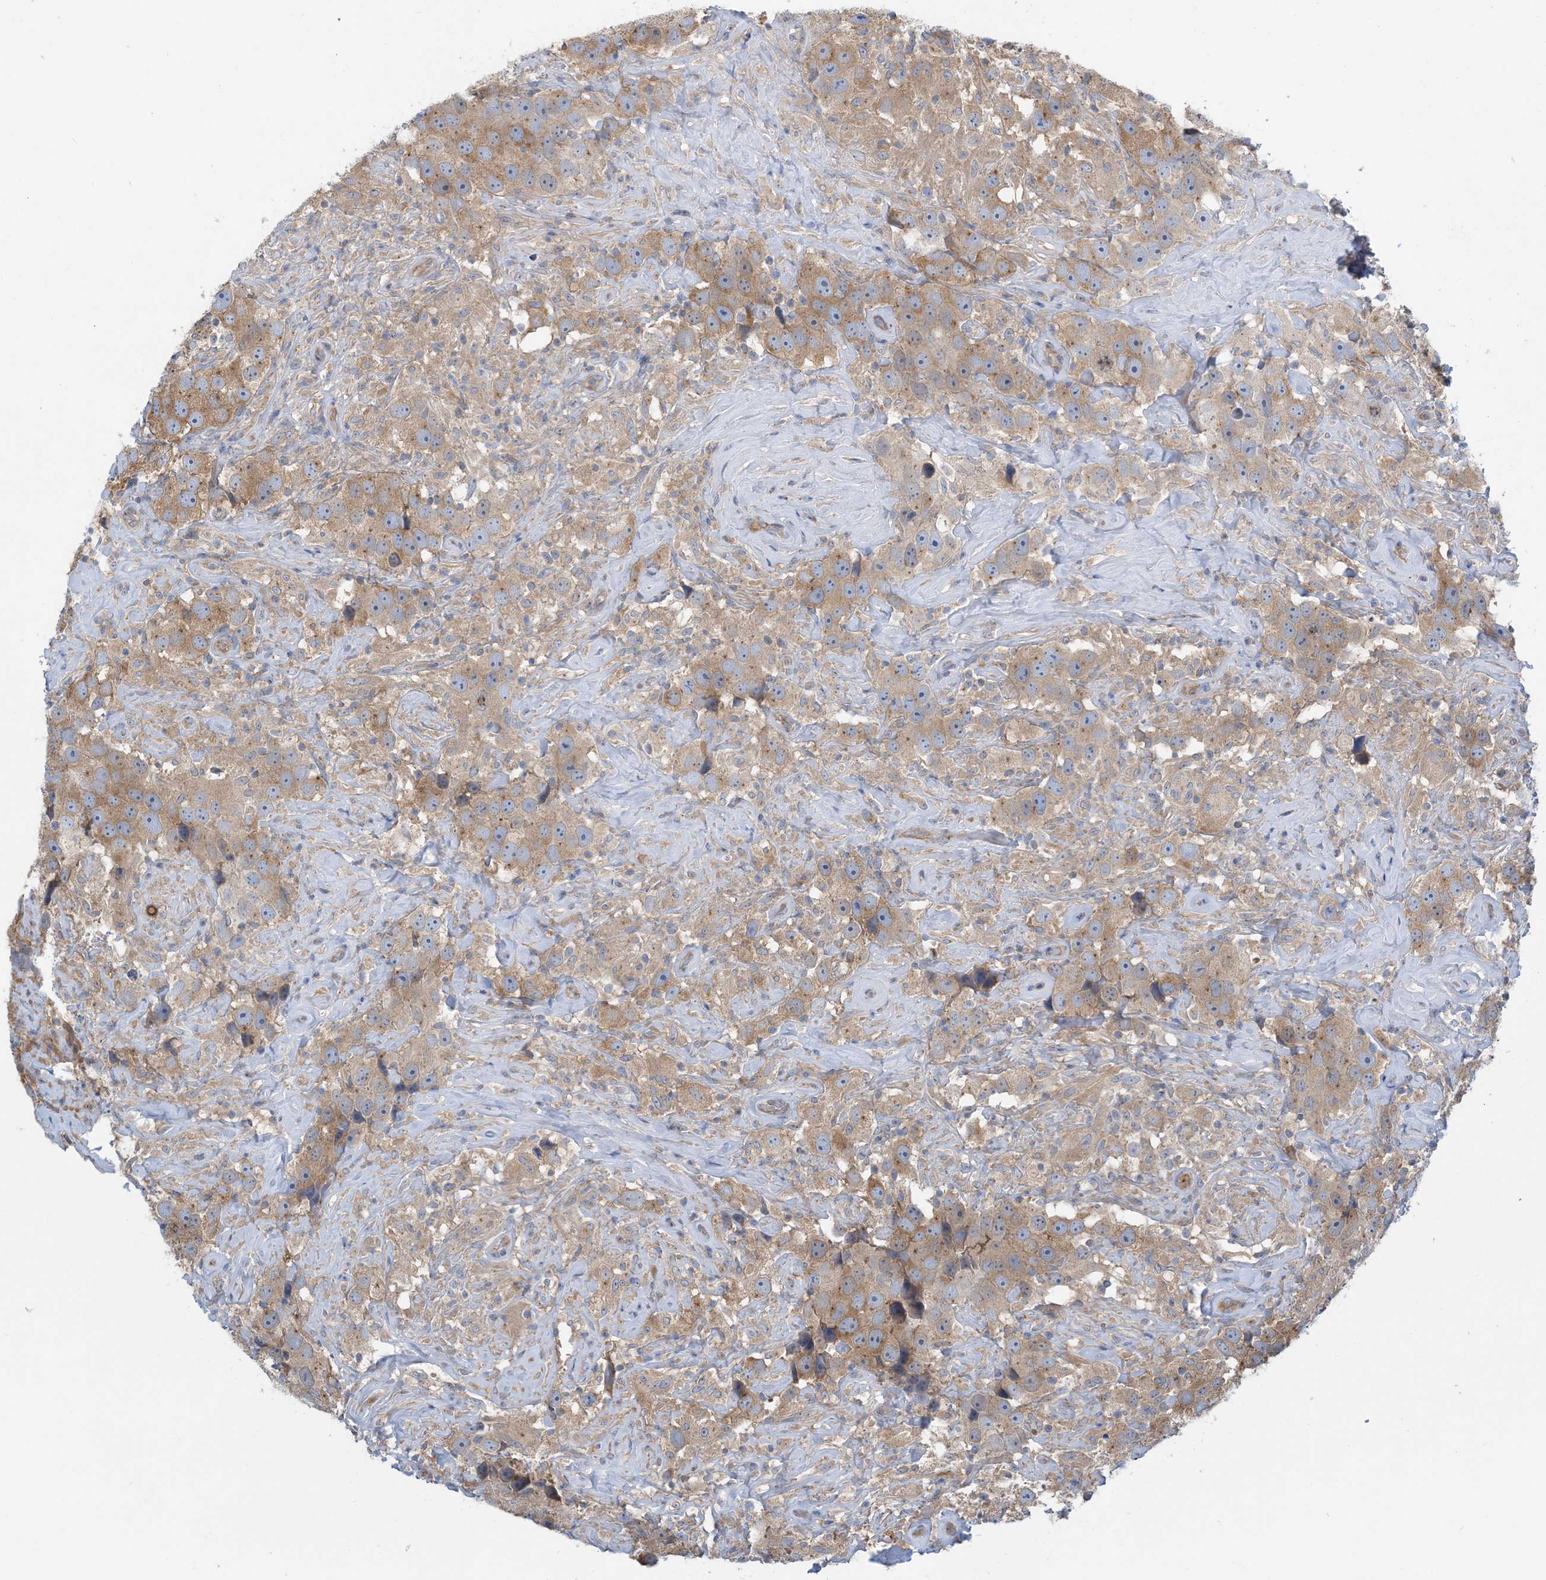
{"staining": {"intensity": "moderate", "quantity": "25%-75%", "location": "cytoplasmic/membranous"}, "tissue": "testis cancer", "cell_type": "Tumor cells", "image_type": "cancer", "snomed": [{"axis": "morphology", "description": "Seminoma, NOS"}, {"axis": "topography", "description": "Testis"}], "caption": "IHC staining of seminoma (testis), which reveals medium levels of moderate cytoplasmic/membranous expression in about 25%-75% of tumor cells indicating moderate cytoplasmic/membranous protein positivity. The staining was performed using DAB (3,3'-diaminobenzidine) (brown) for protein detection and nuclei were counterstained in hematoxylin (blue).", "gene": "SIDT1", "patient": {"sex": "male", "age": 49}}